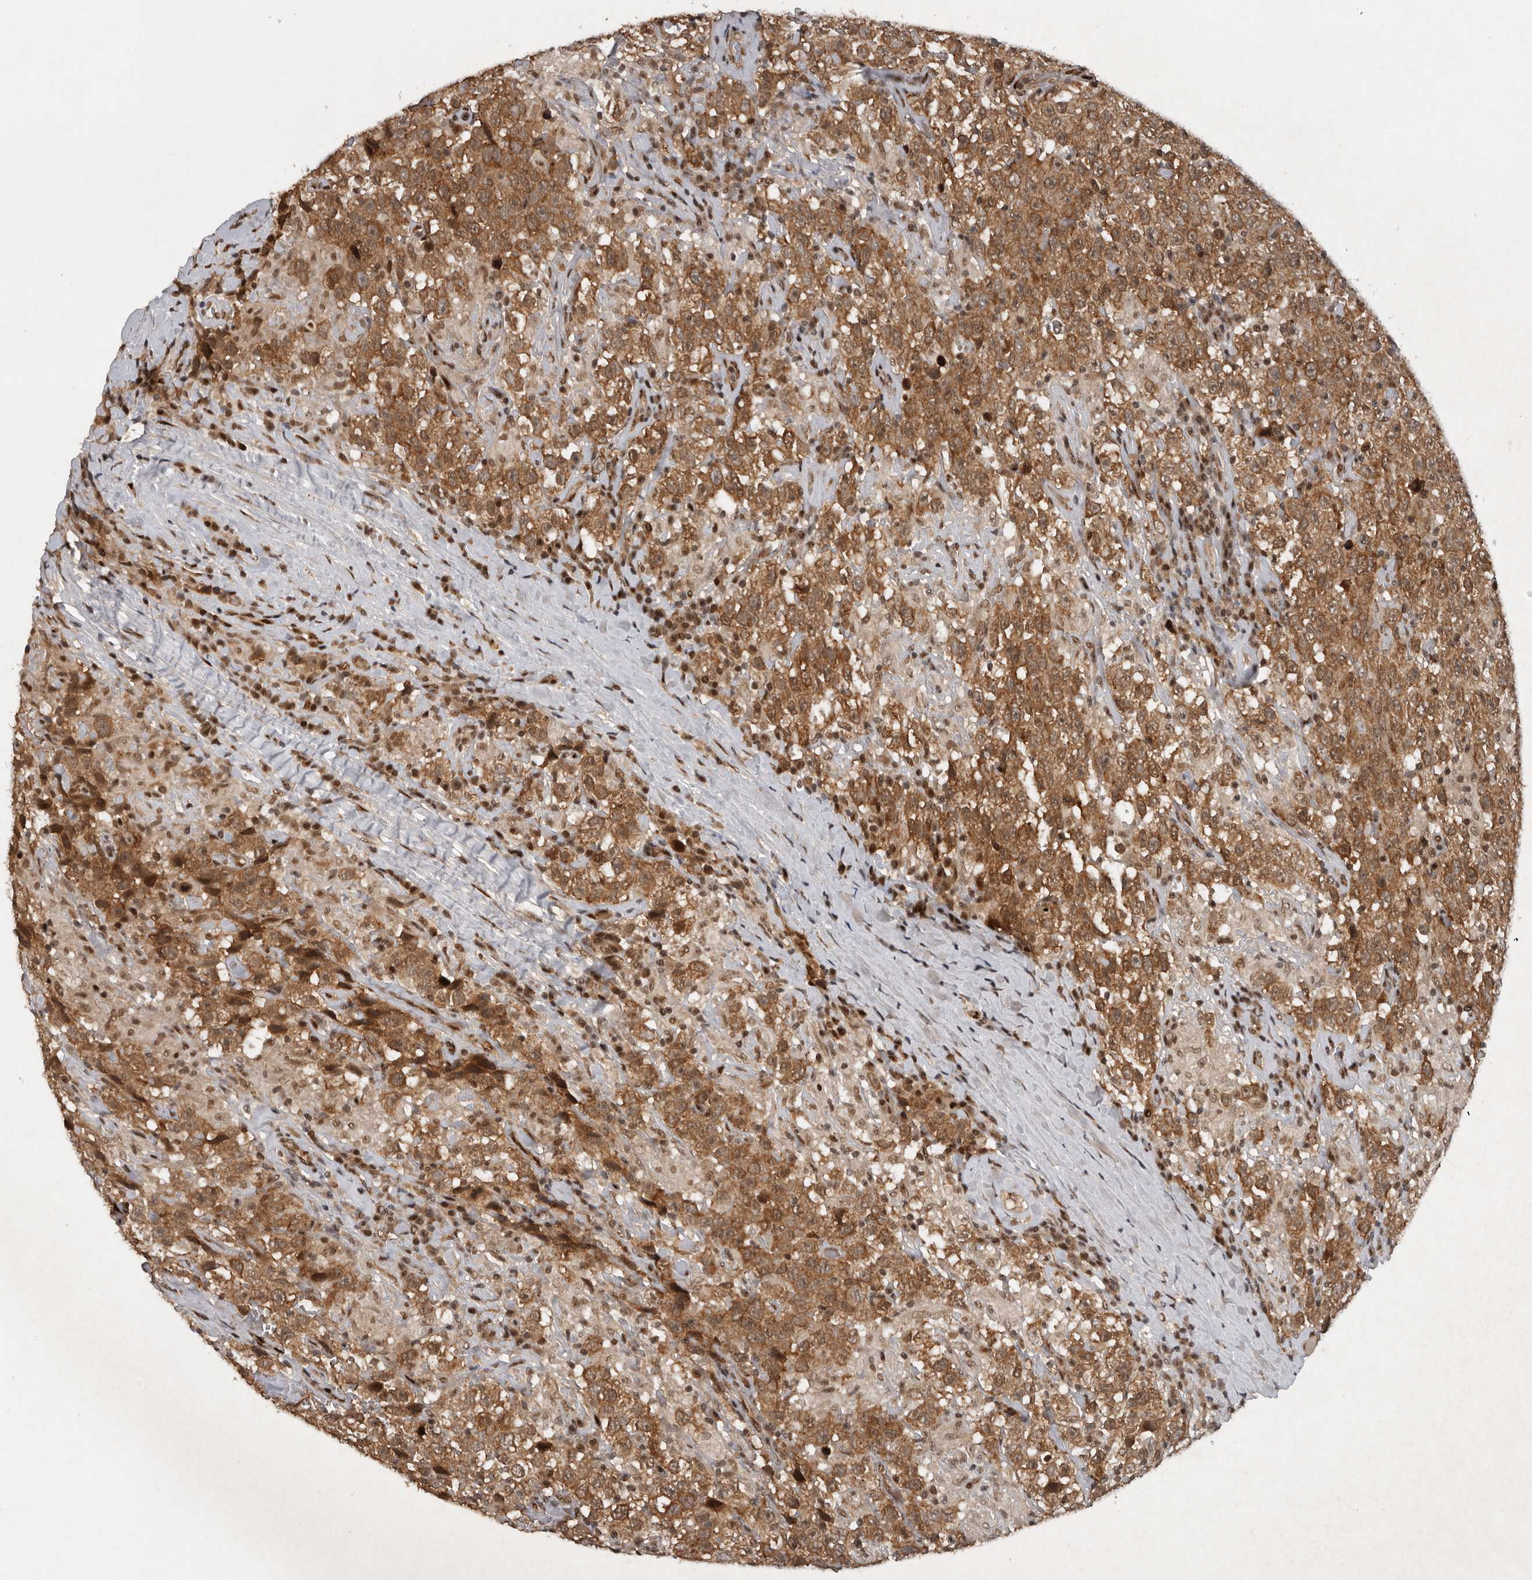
{"staining": {"intensity": "moderate", "quantity": ">75%", "location": "cytoplasmic/membranous"}, "tissue": "testis cancer", "cell_type": "Tumor cells", "image_type": "cancer", "snomed": [{"axis": "morphology", "description": "Seminoma, NOS"}, {"axis": "topography", "description": "Testis"}], "caption": "There is medium levels of moderate cytoplasmic/membranous staining in tumor cells of testis cancer, as demonstrated by immunohistochemical staining (brown color).", "gene": "CDC27", "patient": {"sex": "male", "age": 41}}